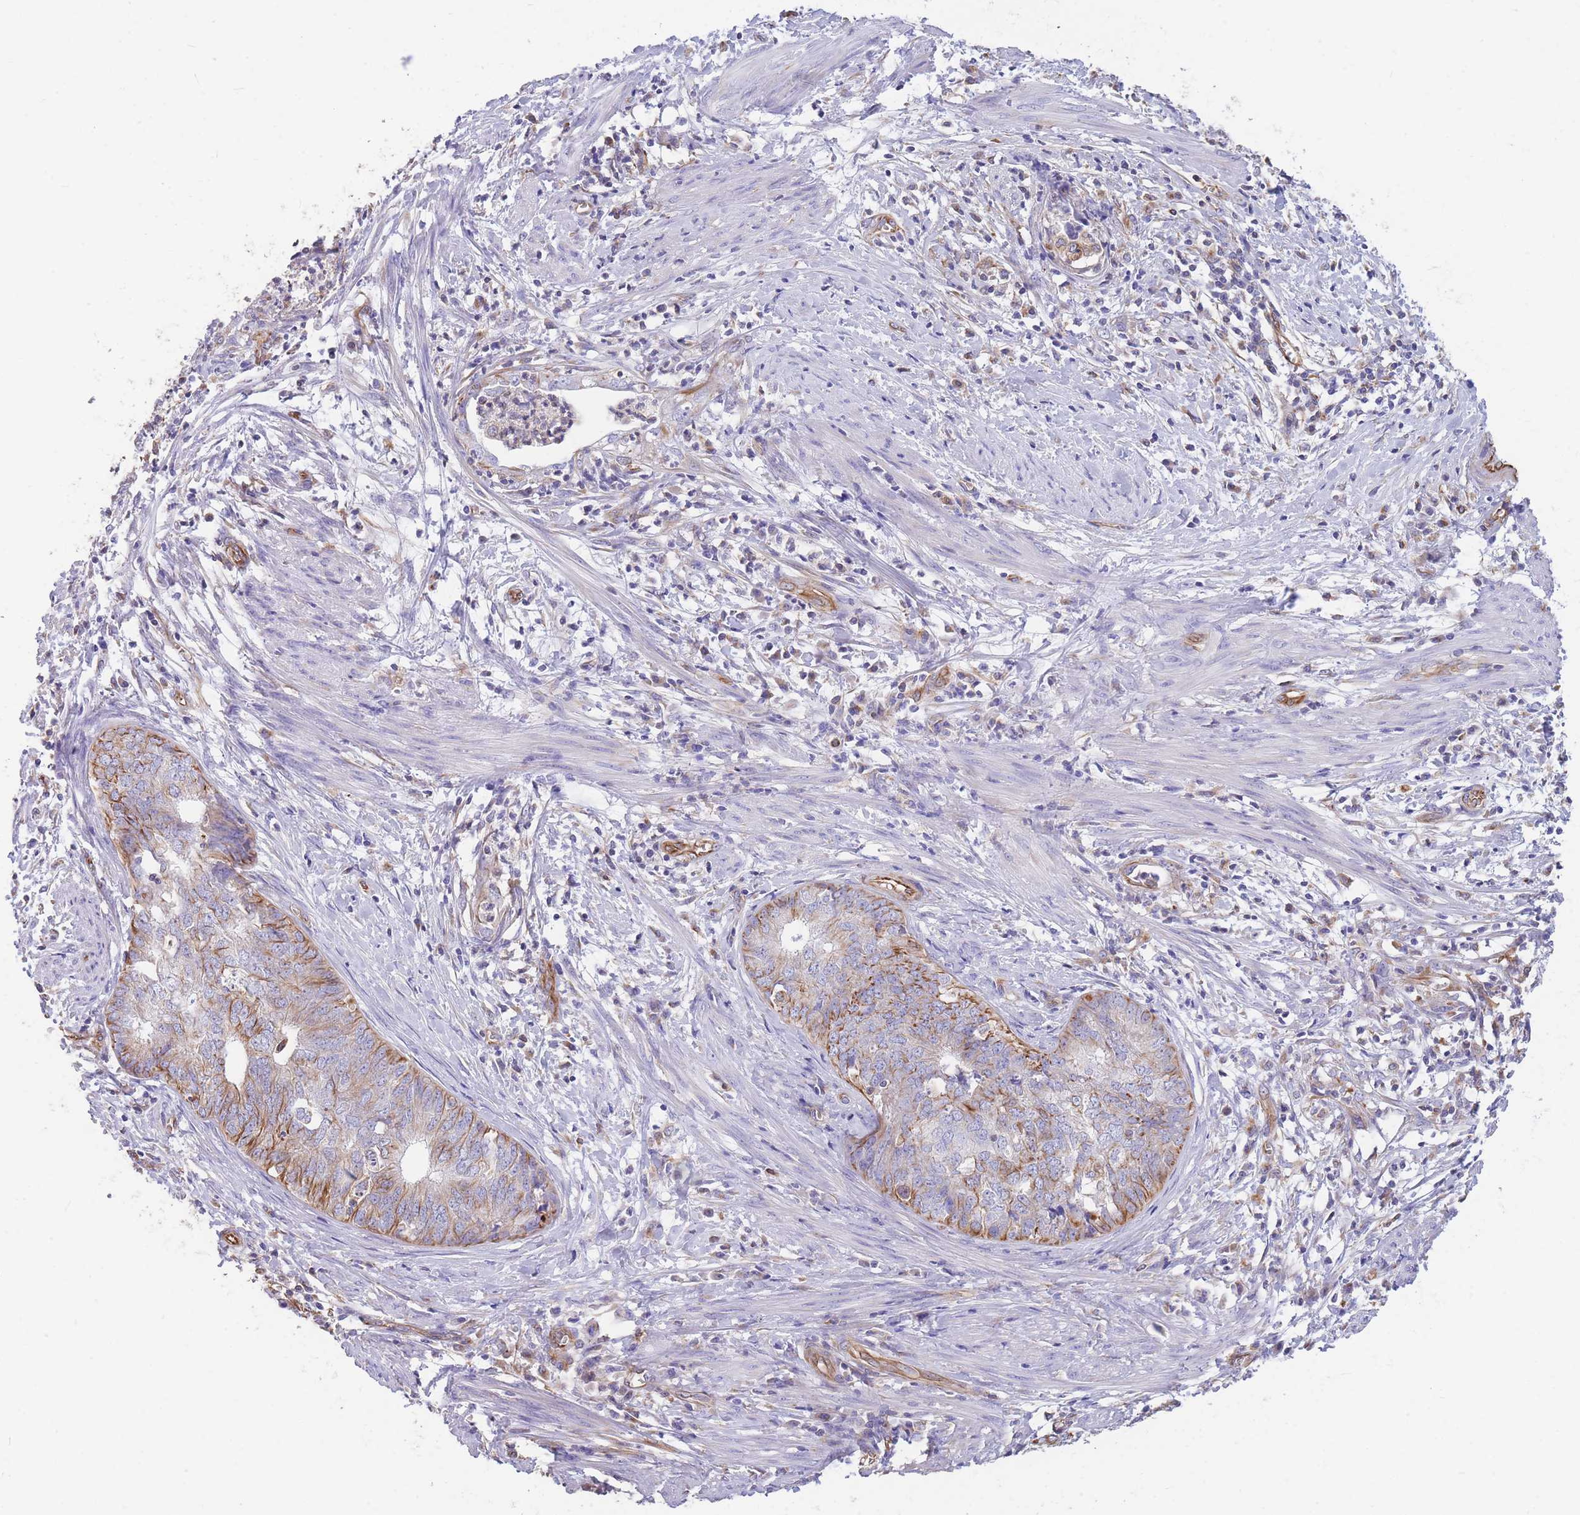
{"staining": {"intensity": "moderate", "quantity": "25%-75%", "location": "cytoplasmic/membranous"}, "tissue": "endometrial cancer", "cell_type": "Tumor cells", "image_type": "cancer", "snomed": [{"axis": "morphology", "description": "Adenocarcinoma, NOS"}, {"axis": "topography", "description": "Endometrium"}], "caption": "High-magnification brightfield microscopy of endometrial cancer (adenocarcinoma) stained with DAB (3,3'-diaminobenzidine) (brown) and counterstained with hematoxylin (blue). tumor cells exhibit moderate cytoplasmic/membranous expression is seen in approximately25%-75% of cells. (Stains: DAB (3,3'-diaminobenzidine) in brown, nuclei in blue, Microscopy: brightfield microscopy at high magnification).", "gene": "ANKRD53", "patient": {"sex": "female", "age": 68}}